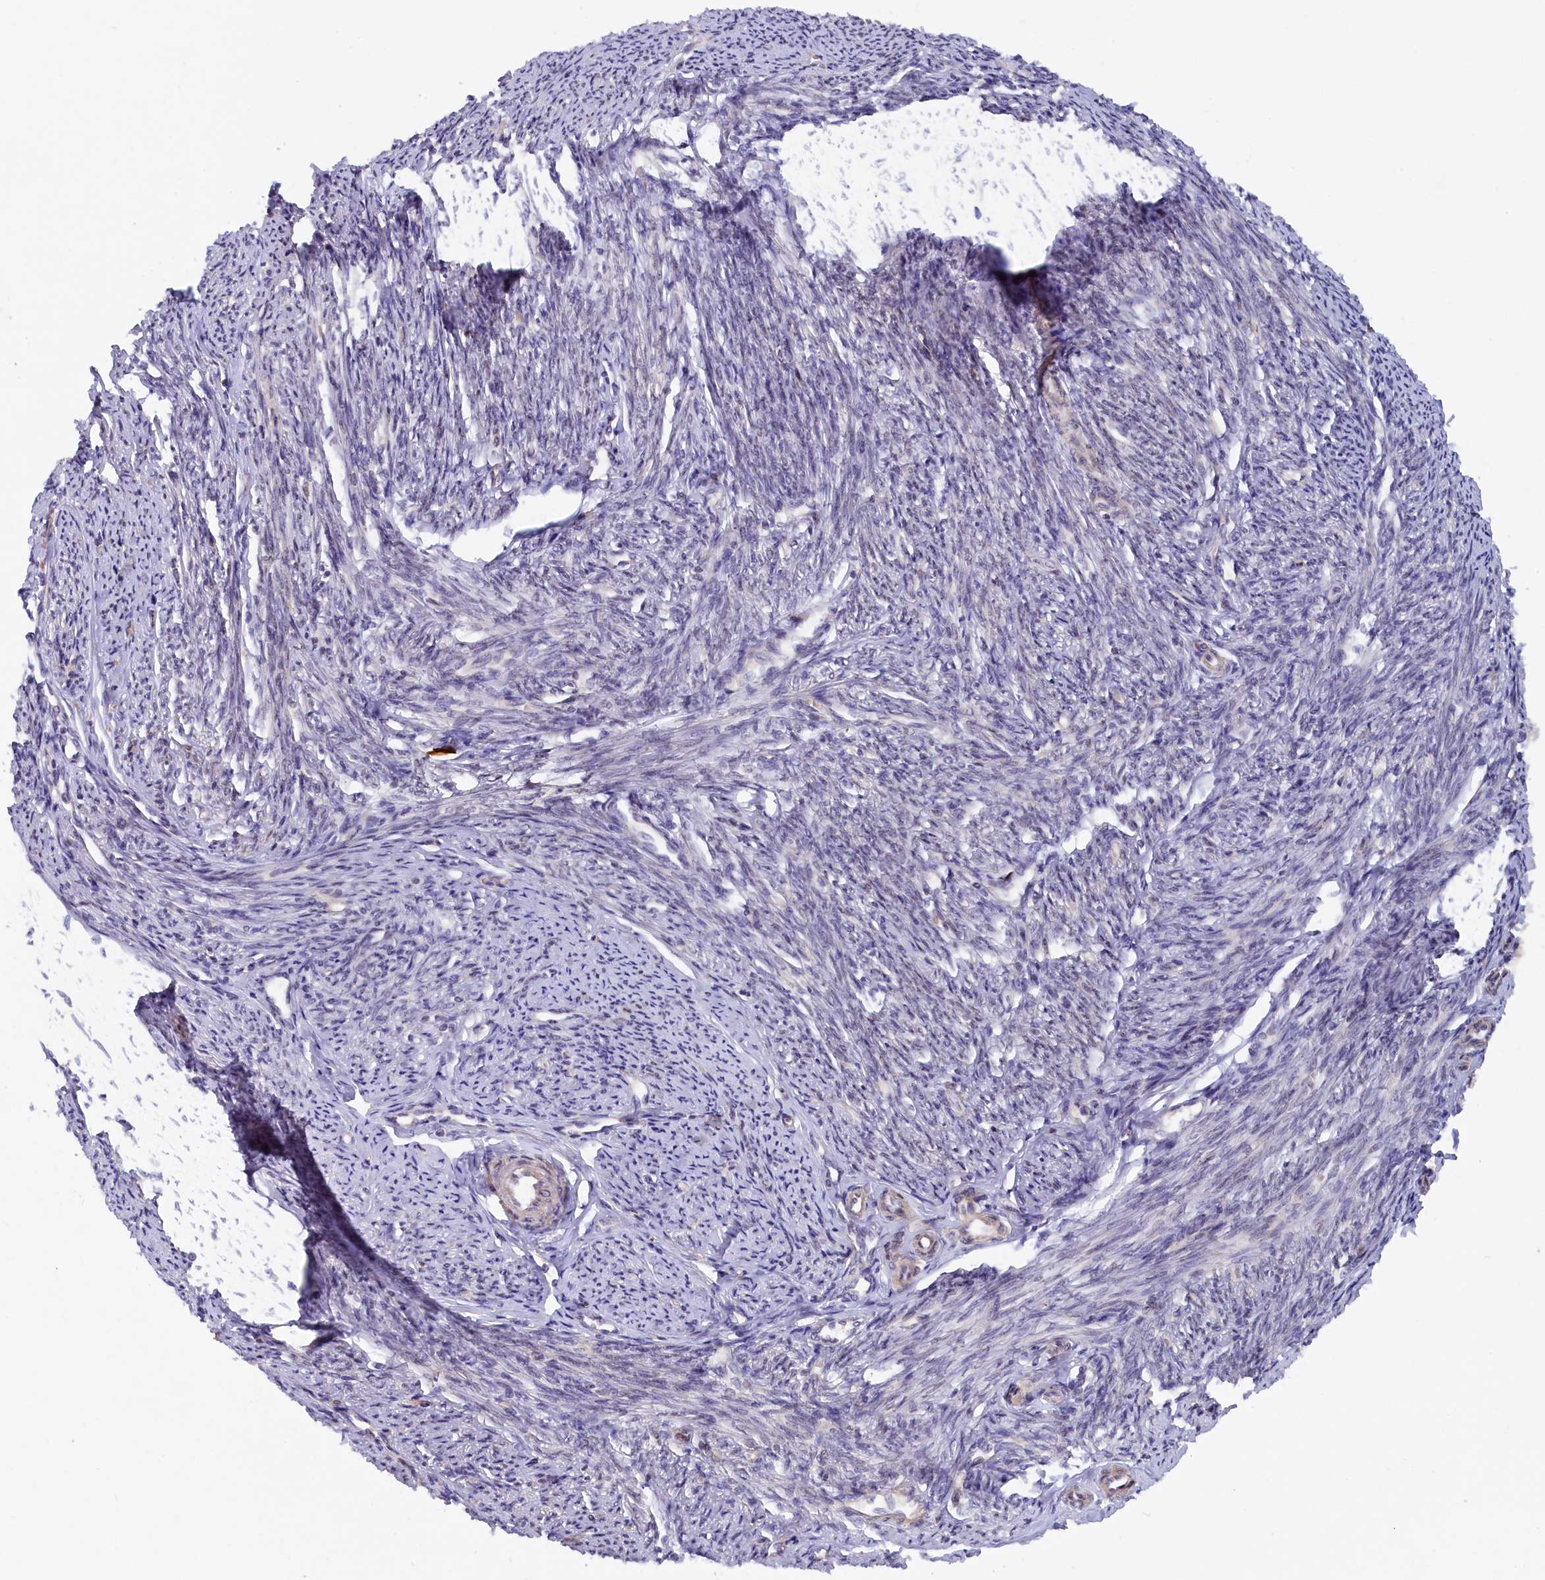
{"staining": {"intensity": "weak", "quantity": "25%-75%", "location": "cytoplasmic/membranous"}, "tissue": "smooth muscle", "cell_type": "Smooth muscle cells", "image_type": "normal", "snomed": [{"axis": "morphology", "description": "Normal tissue, NOS"}, {"axis": "topography", "description": "Smooth muscle"}, {"axis": "topography", "description": "Uterus"}], "caption": "Immunohistochemistry (IHC) staining of unremarkable smooth muscle, which reveals low levels of weak cytoplasmic/membranous positivity in about 25%-75% of smooth muscle cells indicating weak cytoplasmic/membranous protein expression. The staining was performed using DAB (3,3'-diaminobenzidine) (brown) for protein detection and nuclei were counterstained in hematoxylin (blue).", "gene": "JPT2", "patient": {"sex": "female", "age": 59}}